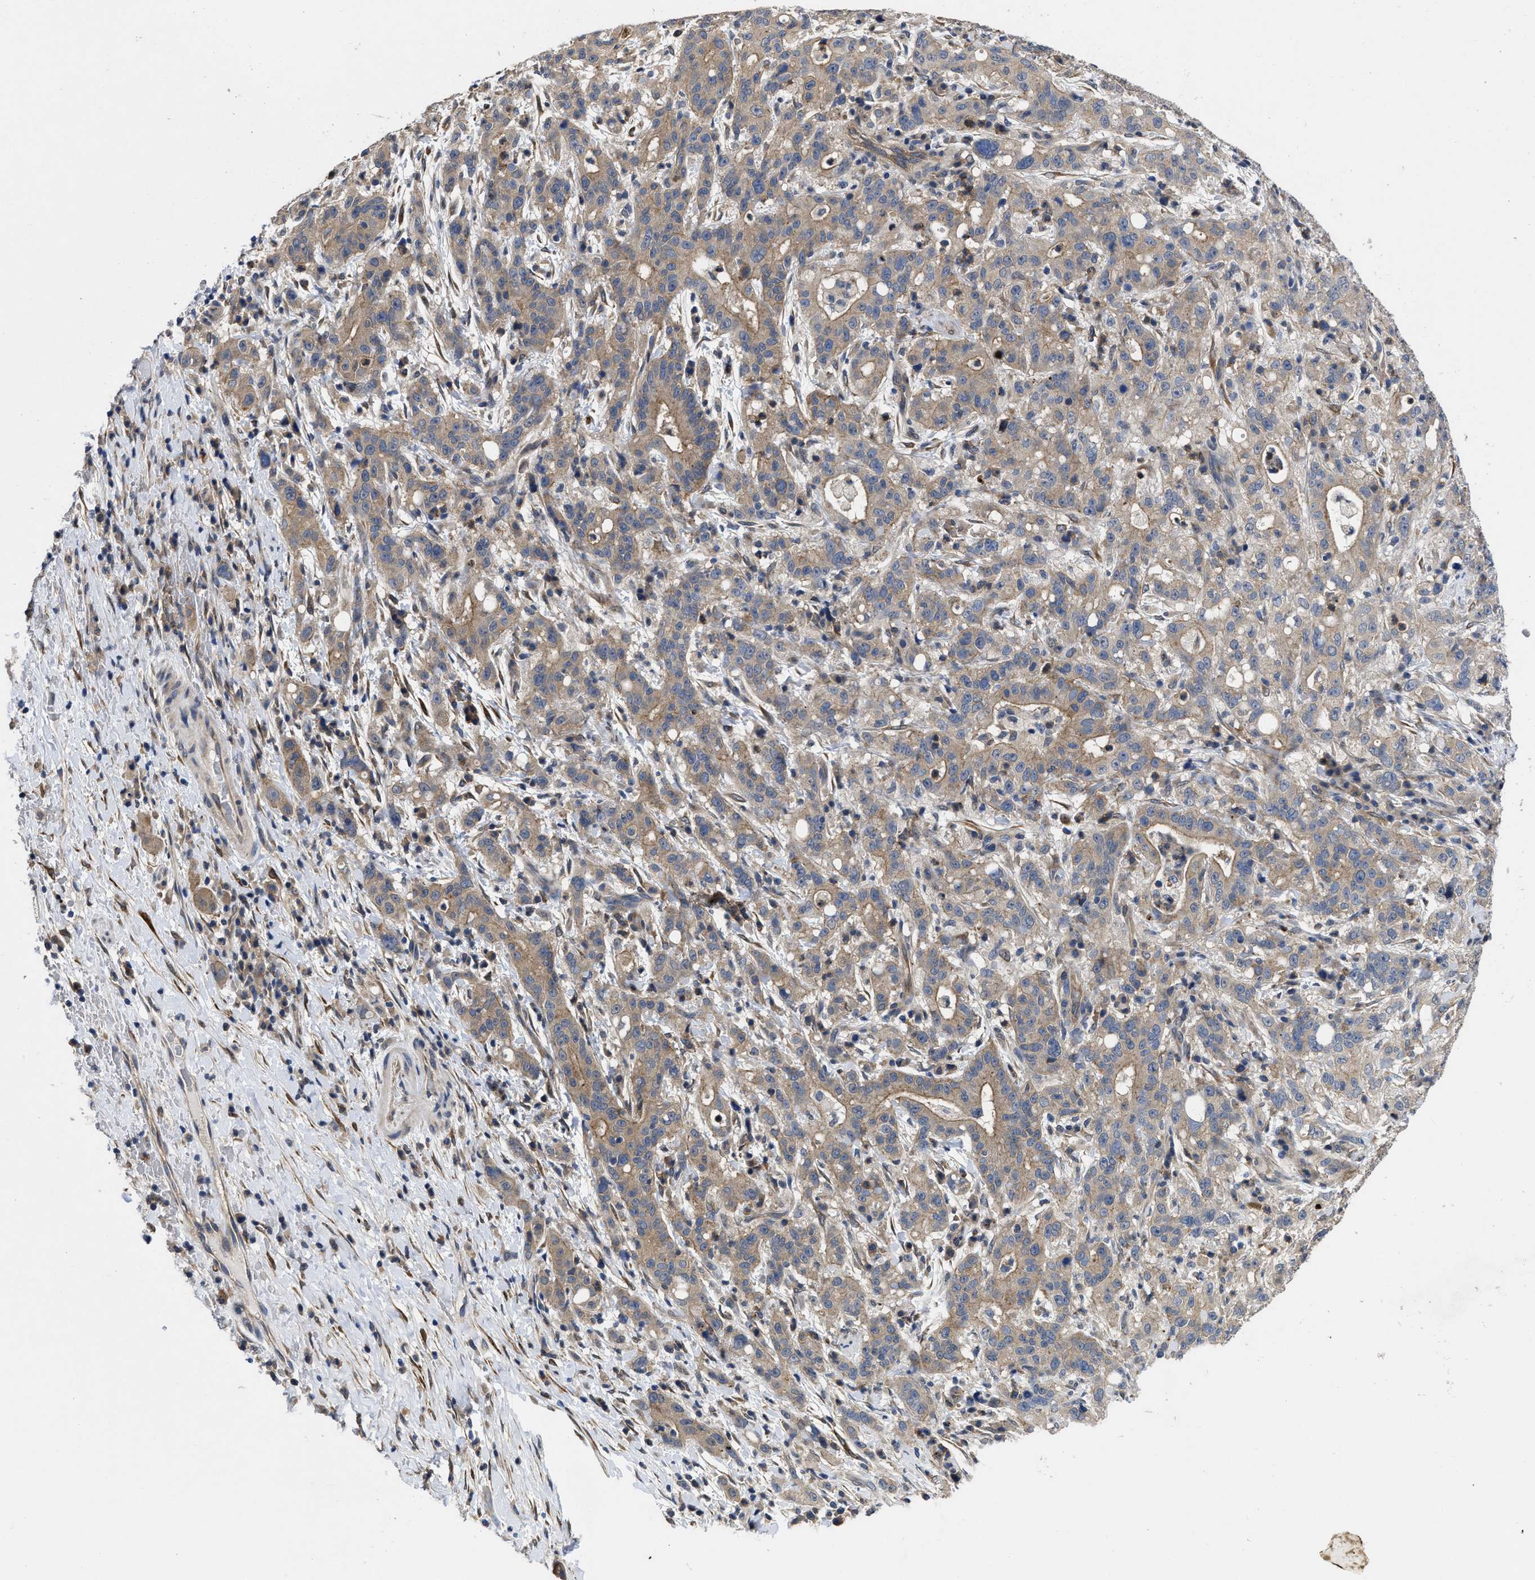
{"staining": {"intensity": "weak", "quantity": "25%-75%", "location": "cytoplasmic/membranous"}, "tissue": "liver cancer", "cell_type": "Tumor cells", "image_type": "cancer", "snomed": [{"axis": "morphology", "description": "Cholangiocarcinoma"}, {"axis": "topography", "description": "Liver"}], "caption": "Liver cancer (cholangiocarcinoma) was stained to show a protein in brown. There is low levels of weak cytoplasmic/membranous positivity in about 25%-75% of tumor cells.", "gene": "PKD2", "patient": {"sex": "female", "age": 38}}